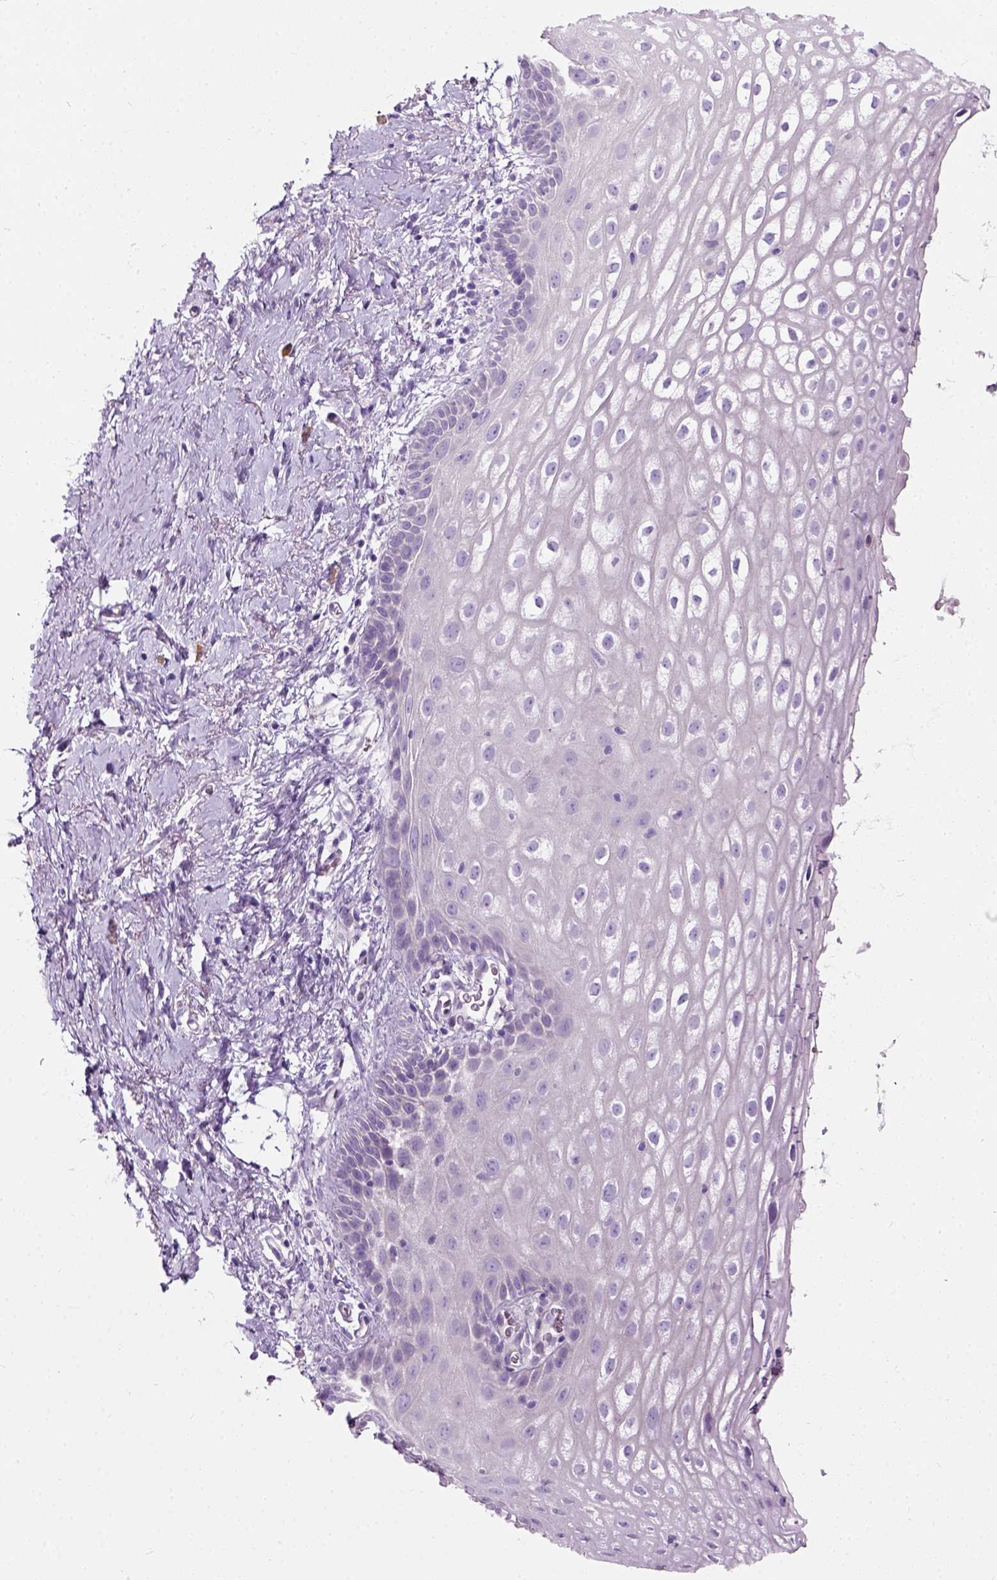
{"staining": {"intensity": "negative", "quantity": "none", "location": "none"}, "tissue": "vagina", "cell_type": "Squamous epithelial cells", "image_type": "normal", "snomed": [{"axis": "morphology", "description": "Normal tissue, NOS"}, {"axis": "morphology", "description": "Adenocarcinoma, NOS"}, {"axis": "topography", "description": "Rectum"}, {"axis": "topography", "description": "Vagina"}, {"axis": "topography", "description": "Peripheral nerve tissue"}], "caption": "This is an immunohistochemistry (IHC) image of normal vagina. There is no positivity in squamous epithelial cells.", "gene": "TRIM72", "patient": {"sex": "female", "age": 71}}